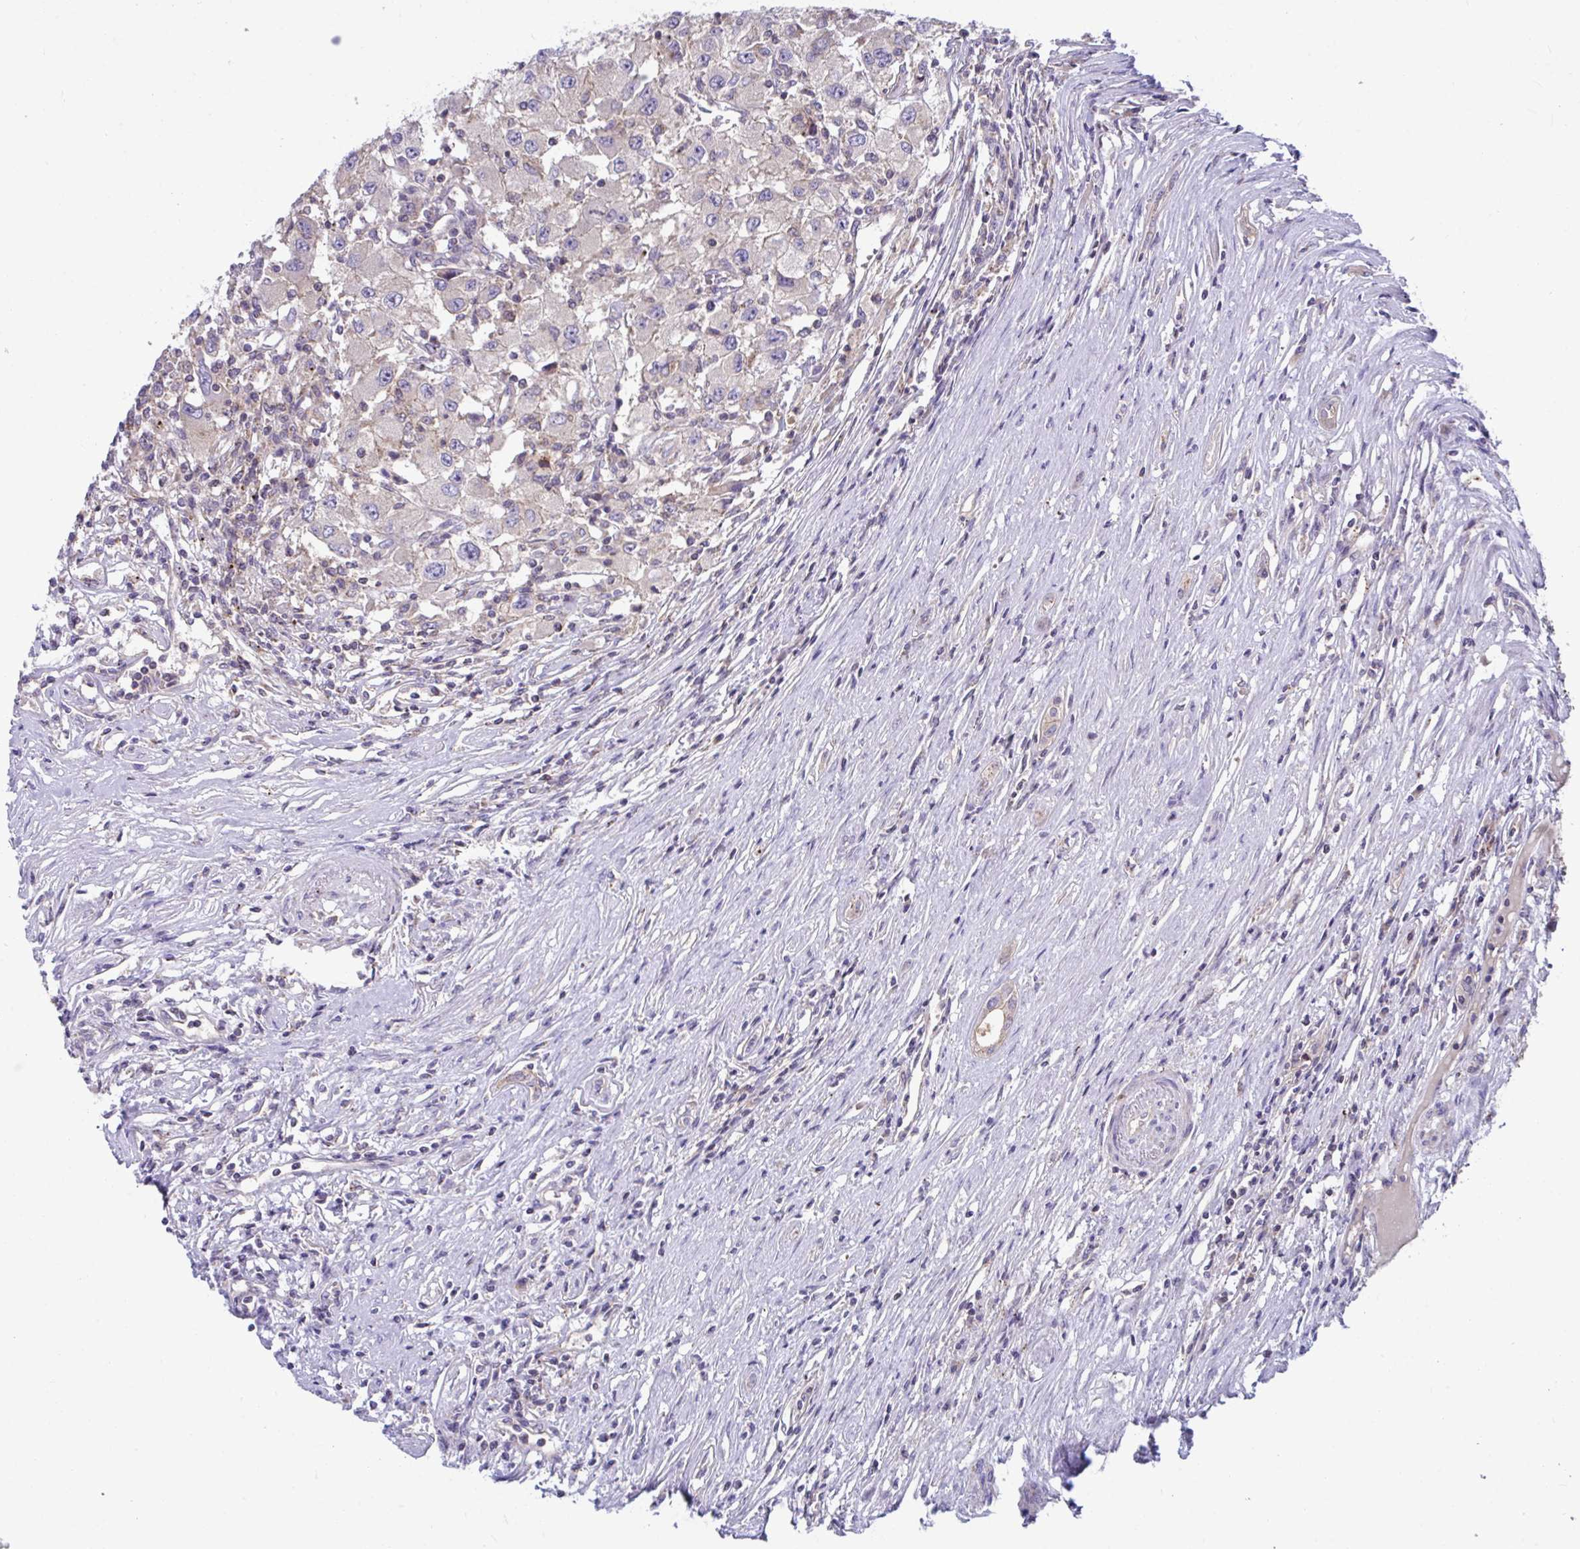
{"staining": {"intensity": "negative", "quantity": "none", "location": "none"}, "tissue": "renal cancer", "cell_type": "Tumor cells", "image_type": "cancer", "snomed": [{"axis": "morphology", "description": "Adenocarcinoma, NOS"}, {"axis": "topography", "description": "Kidney"}], "caption": "Renal cancer (adenocarcinoma) was stained to show a protein in brown. There is no significant staining in tumor cells. Nuclei are stained in blue.", "gene": "IST1", "patient": {"sex": "female", "age": 67}}